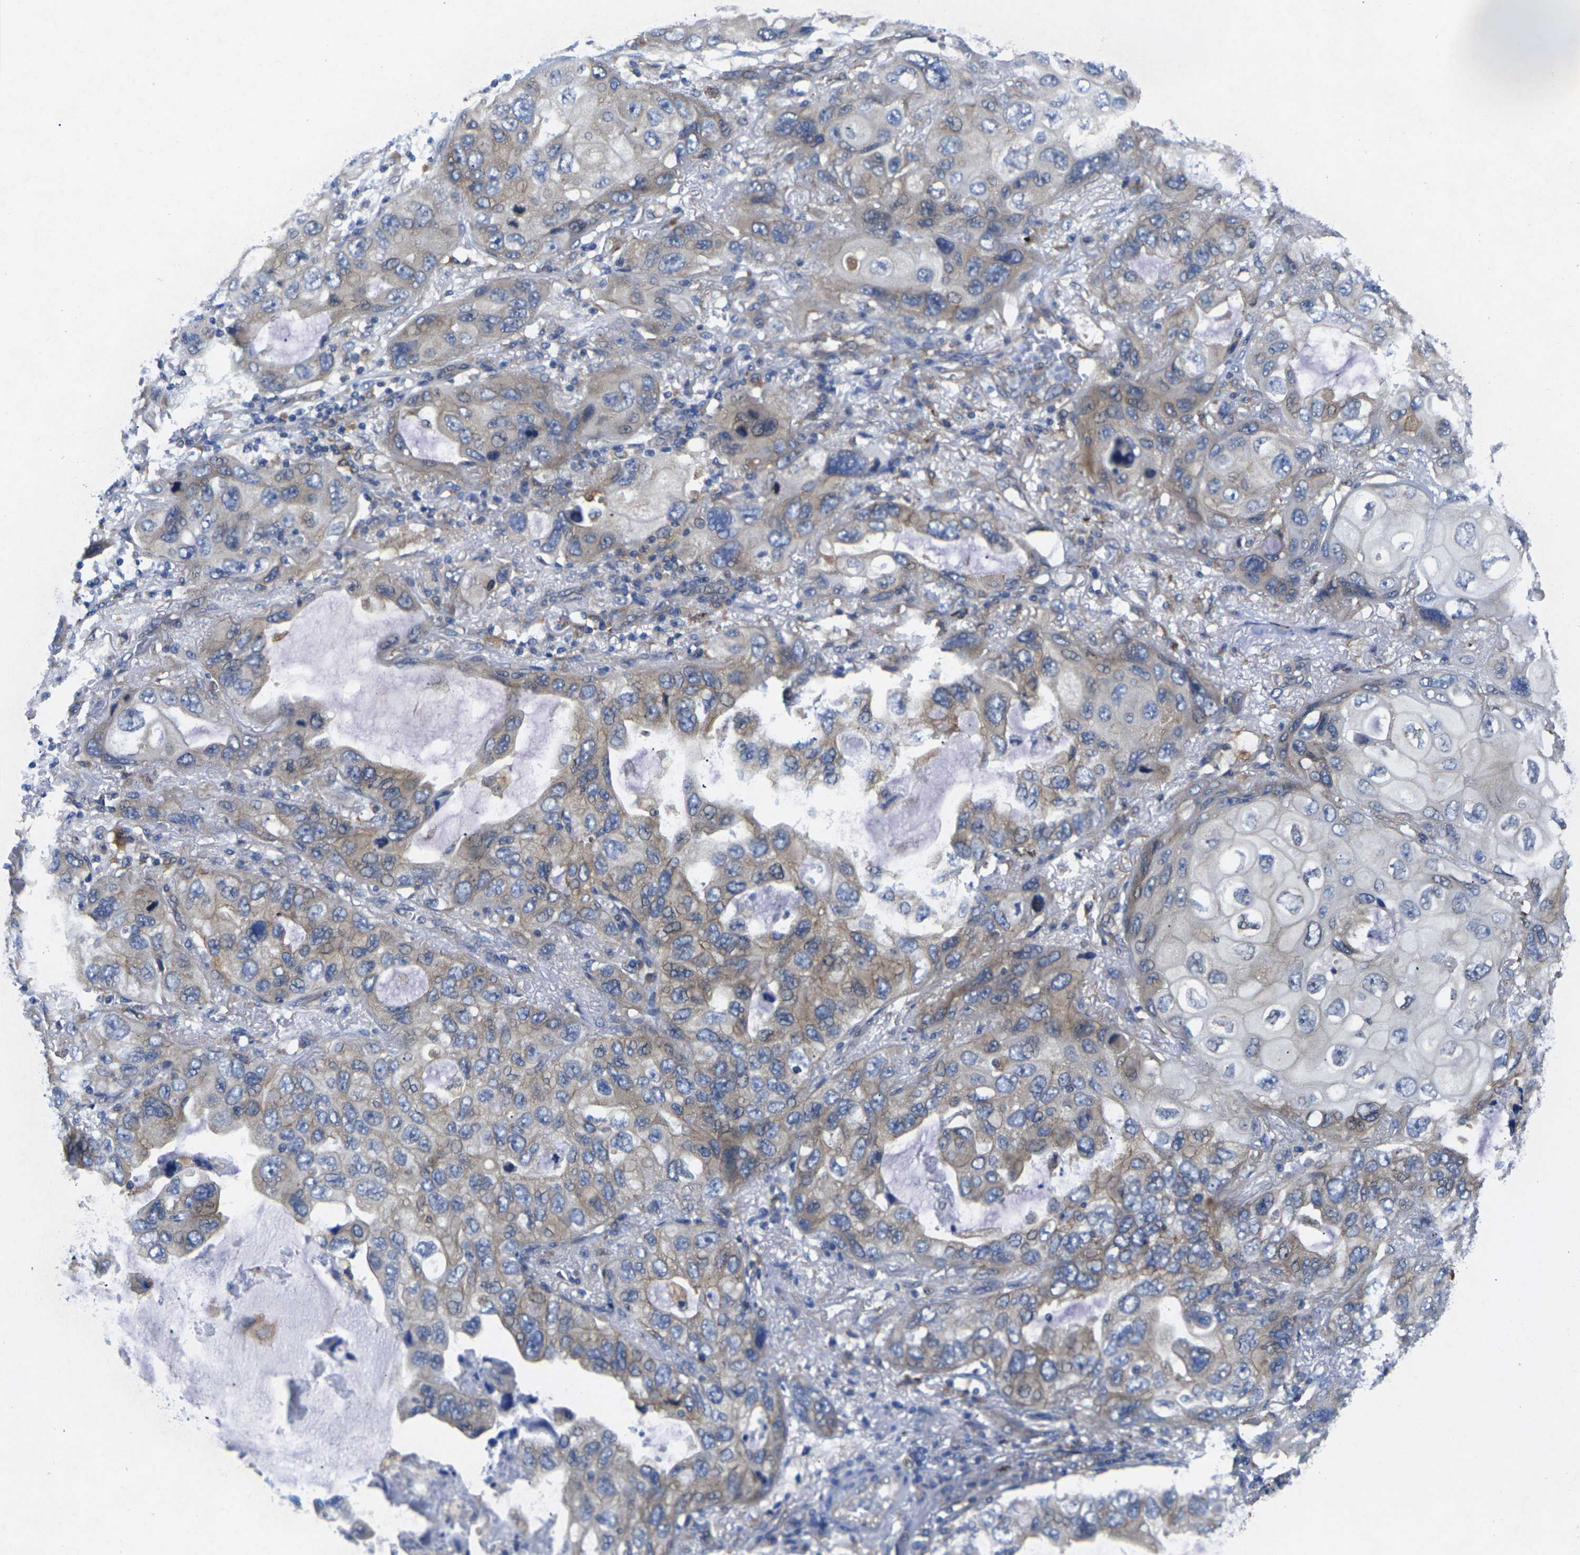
{"staining": {"intensity": "moderate", "quantity": "25%-75%", "location": "cytoplasmic/membranous"}, "tissue": "lung cancer", "cell_type": "Tumor cells", "image_type": "cancer", "snomed": [{"axis": "morphology", "description": "Squamous cell carcinoma, NOS"}, {"axis": "topography", "description": "Lung"}], "caption": "Protein expression by immunohistochemistry (IHC) exhibits moderate cytoplasmic/membranous positivity in about 25%-75% of tumor cells in lung cancer (squamous cell carcinoma).", "gene": "SCNN1A", "patient": {"sex": "female", "age": 73}}